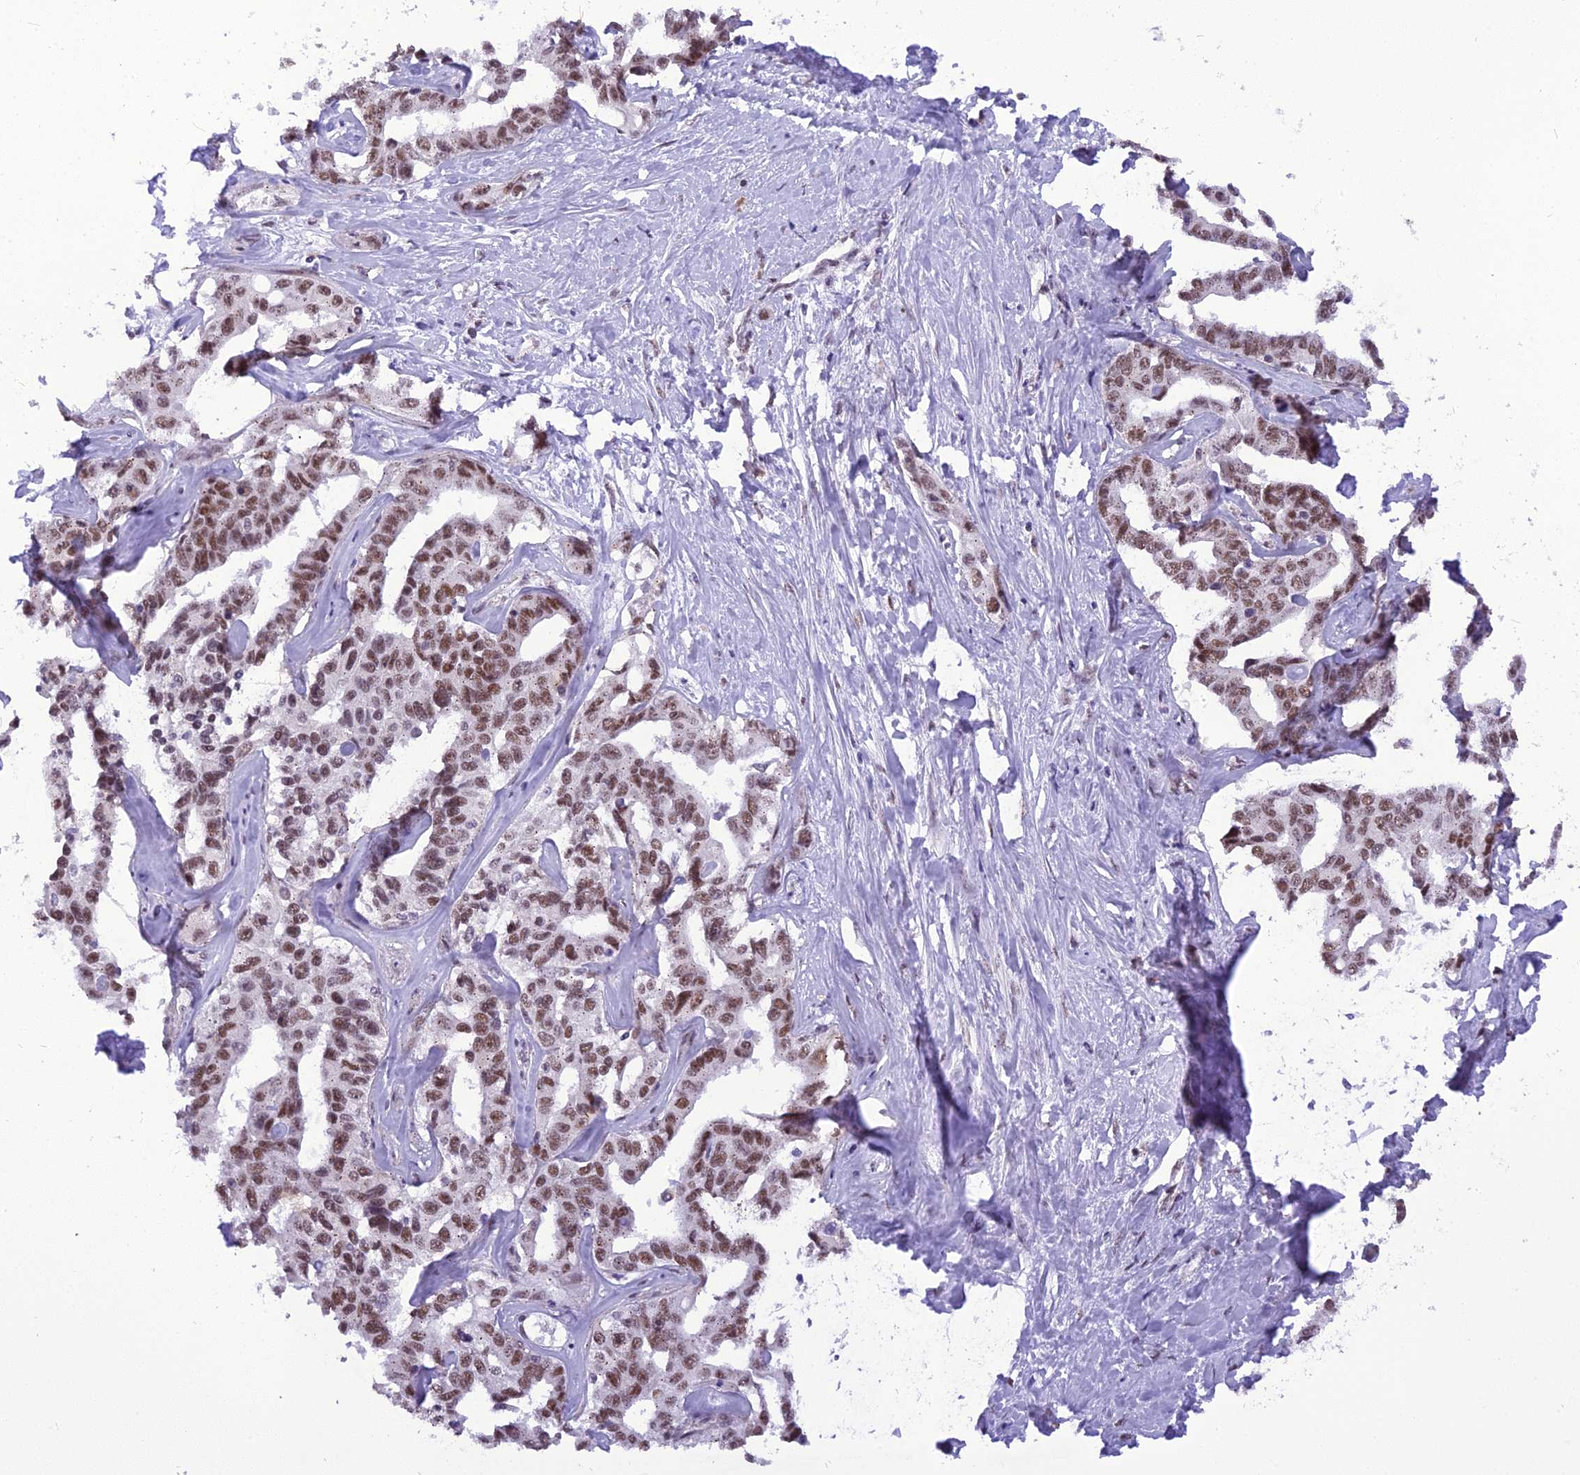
{"staining": {"intensity": "moderate", "quantity": ">75%", "location": "nuclear"}, "tissue": "liver cancer", "cell_type": "Tumor cells", "image_type": "cancer", "snomed": [{"axis": "morphology", "description": "Cholangiocarcinoma"}, {"axis": "topography", "description": "Liver"}], "caption": "Cholangiocarcinoma (liver) stained with a protein marker reveals moderate staining in tumor cells.", "gene": "IRF2BP1", "patient": {"sex": "male", "age": 59}}